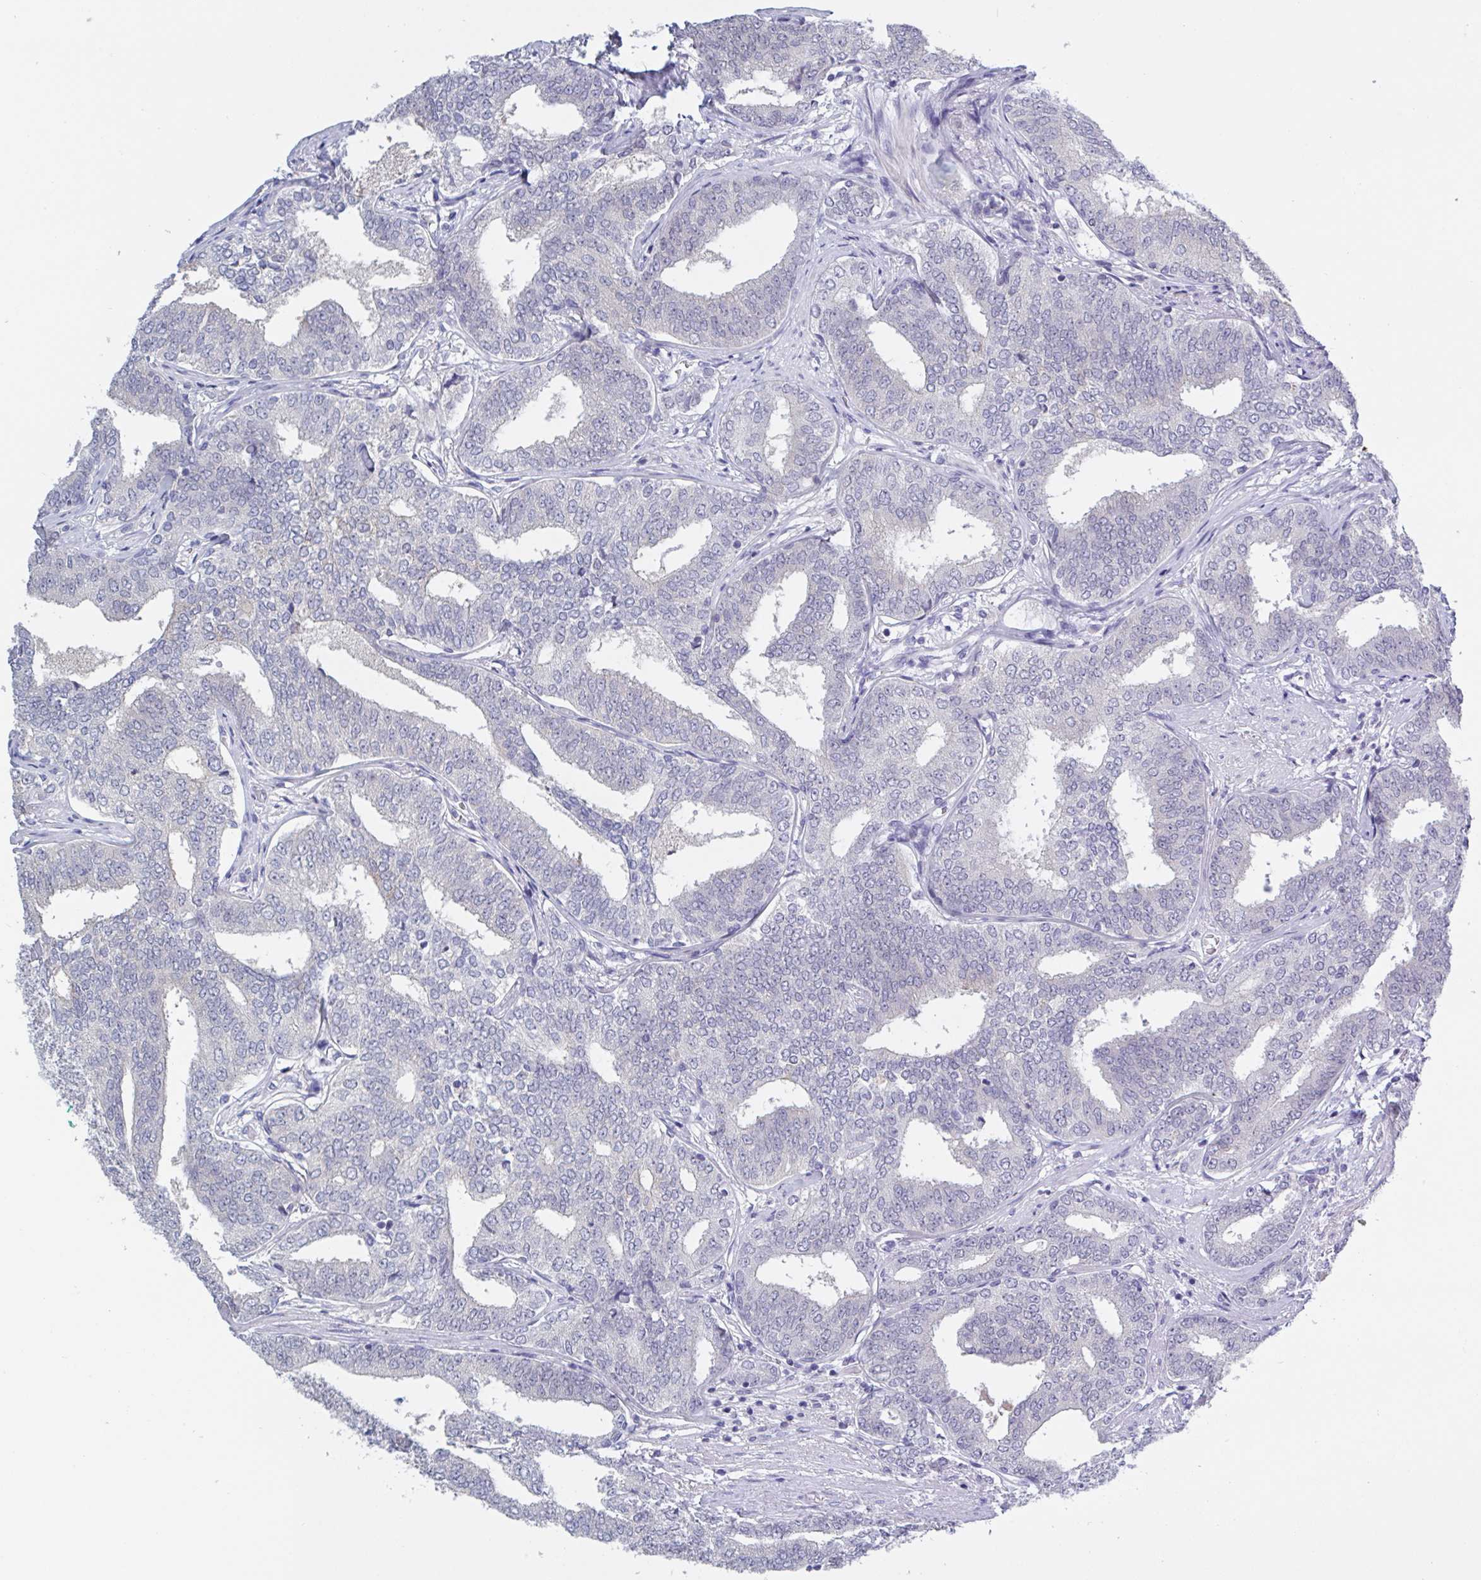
{"staining": {"intensity": "negative", "quantity": "none", "location": "none"}, "tissue": "prostate cancer", "cell_type": "Tumor cells", "image_type": "cancer", "snomed": [{"axis": "morphology", "description": "Adenocarcinoma, High grade"}, {"axis": "topography", "description": "Prostate"}], "caption": "A high-resolution photomicrograph shows immunohistochemistry (IHC) staining of prostate cancer (high-grade adenocarcinoma), which shows no significant positivity in tumor cells.", "gene": "SERPINB13", "patient": {"sex": "male", "age": 72}}